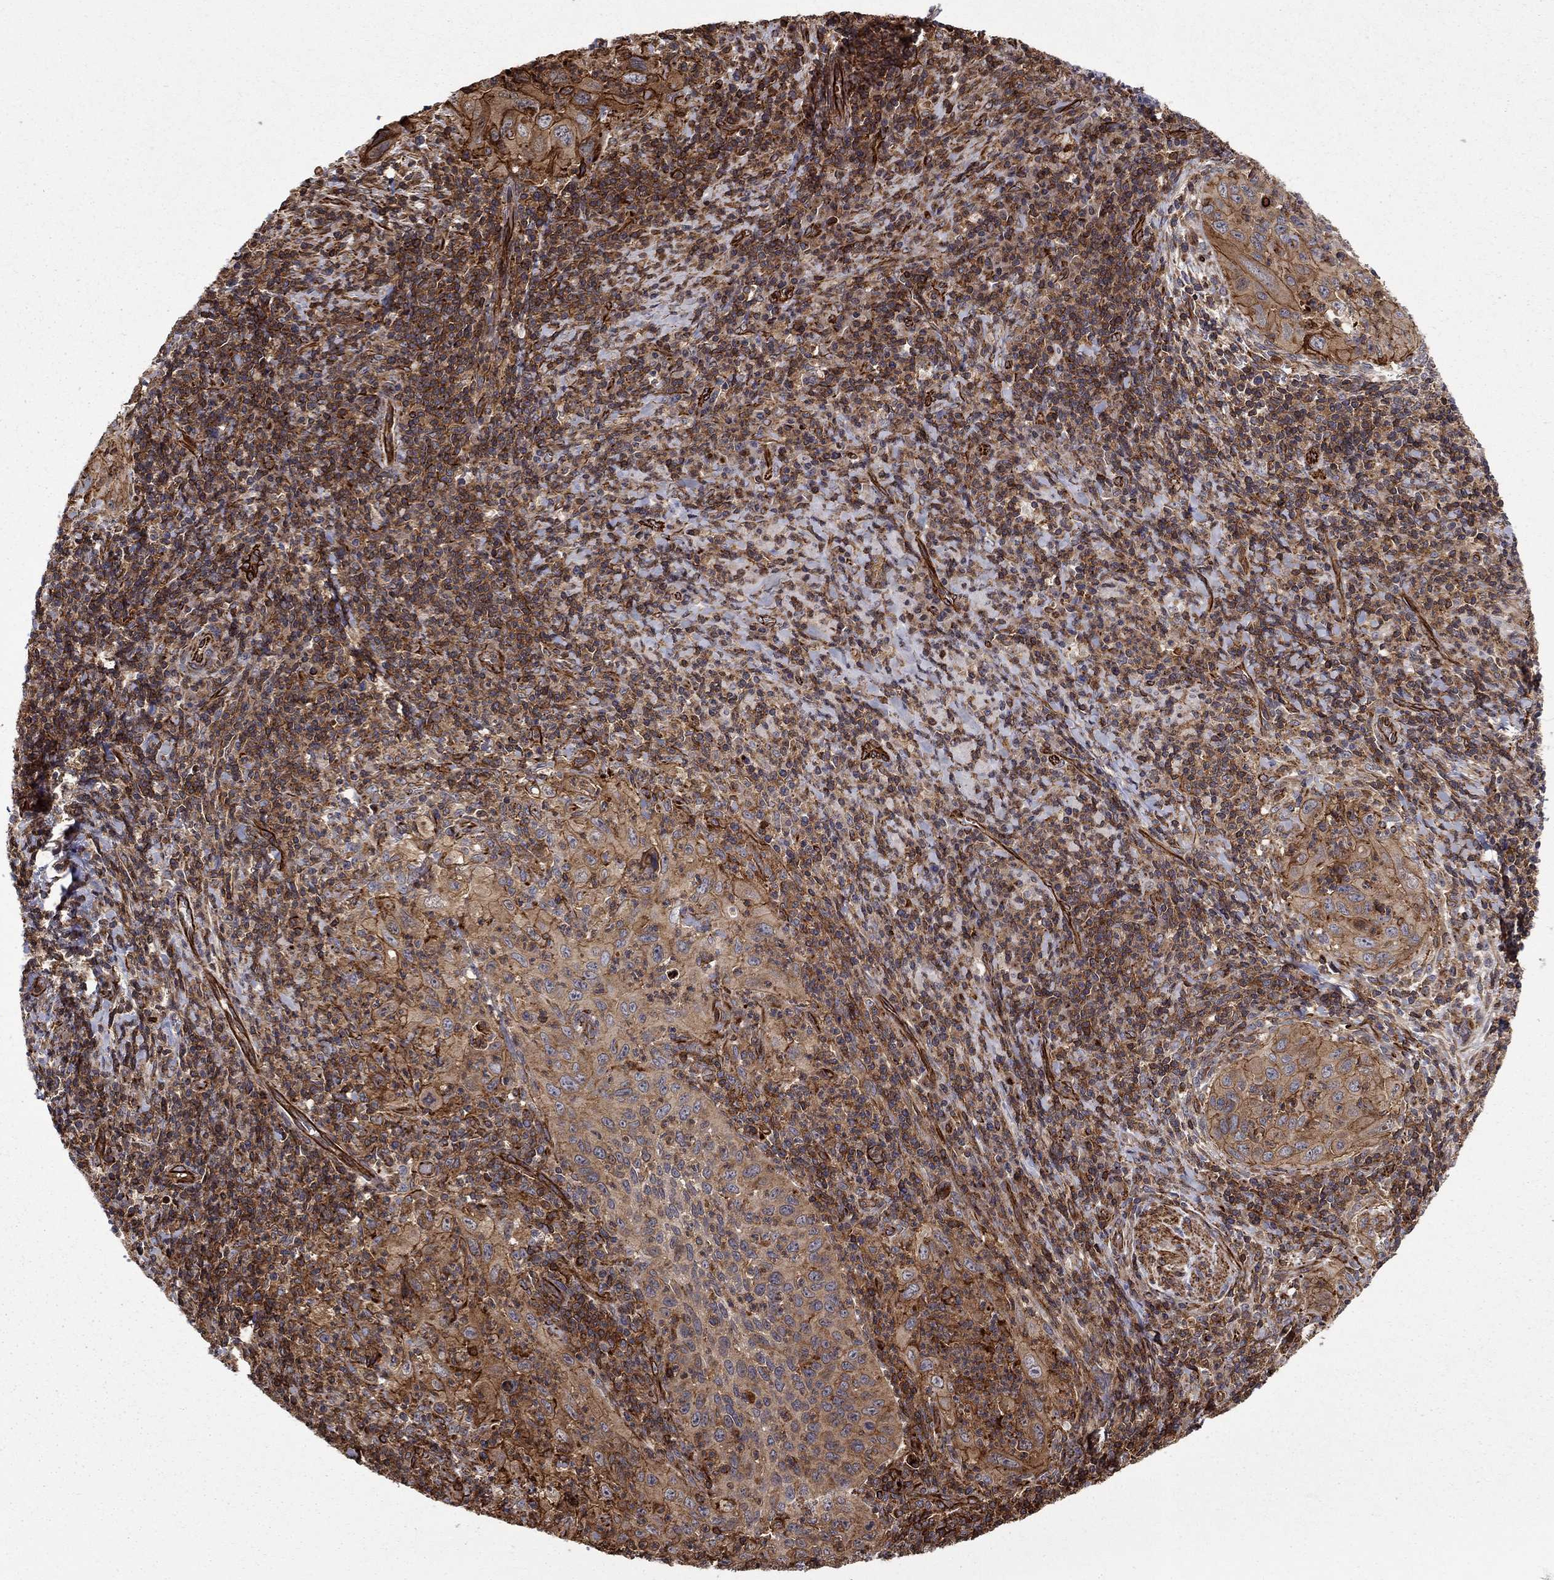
{"staining": {"intensity": "moderate", "quantity": ">75%", "location": "cytoplasmic/membranous"}, "tissue": "cervical cancer", "cell_type": "Tumor cells", "image_type": "cancer", "snomed": [{"axis": "morphology", "description": "Squamous cell carcinoma, NOS"}, {"axis": "topography", "description": "Cervix"}], "caption": "Cervical squamous cell carcinoma stained with DAB immunohistochemistry (IHC) displays medium levels of moderate cytoplasmic/membranous positivity in approximately >75% of tumor cells.", "gene": "ADM", "patient": {"sex": "female", "age": 26}}